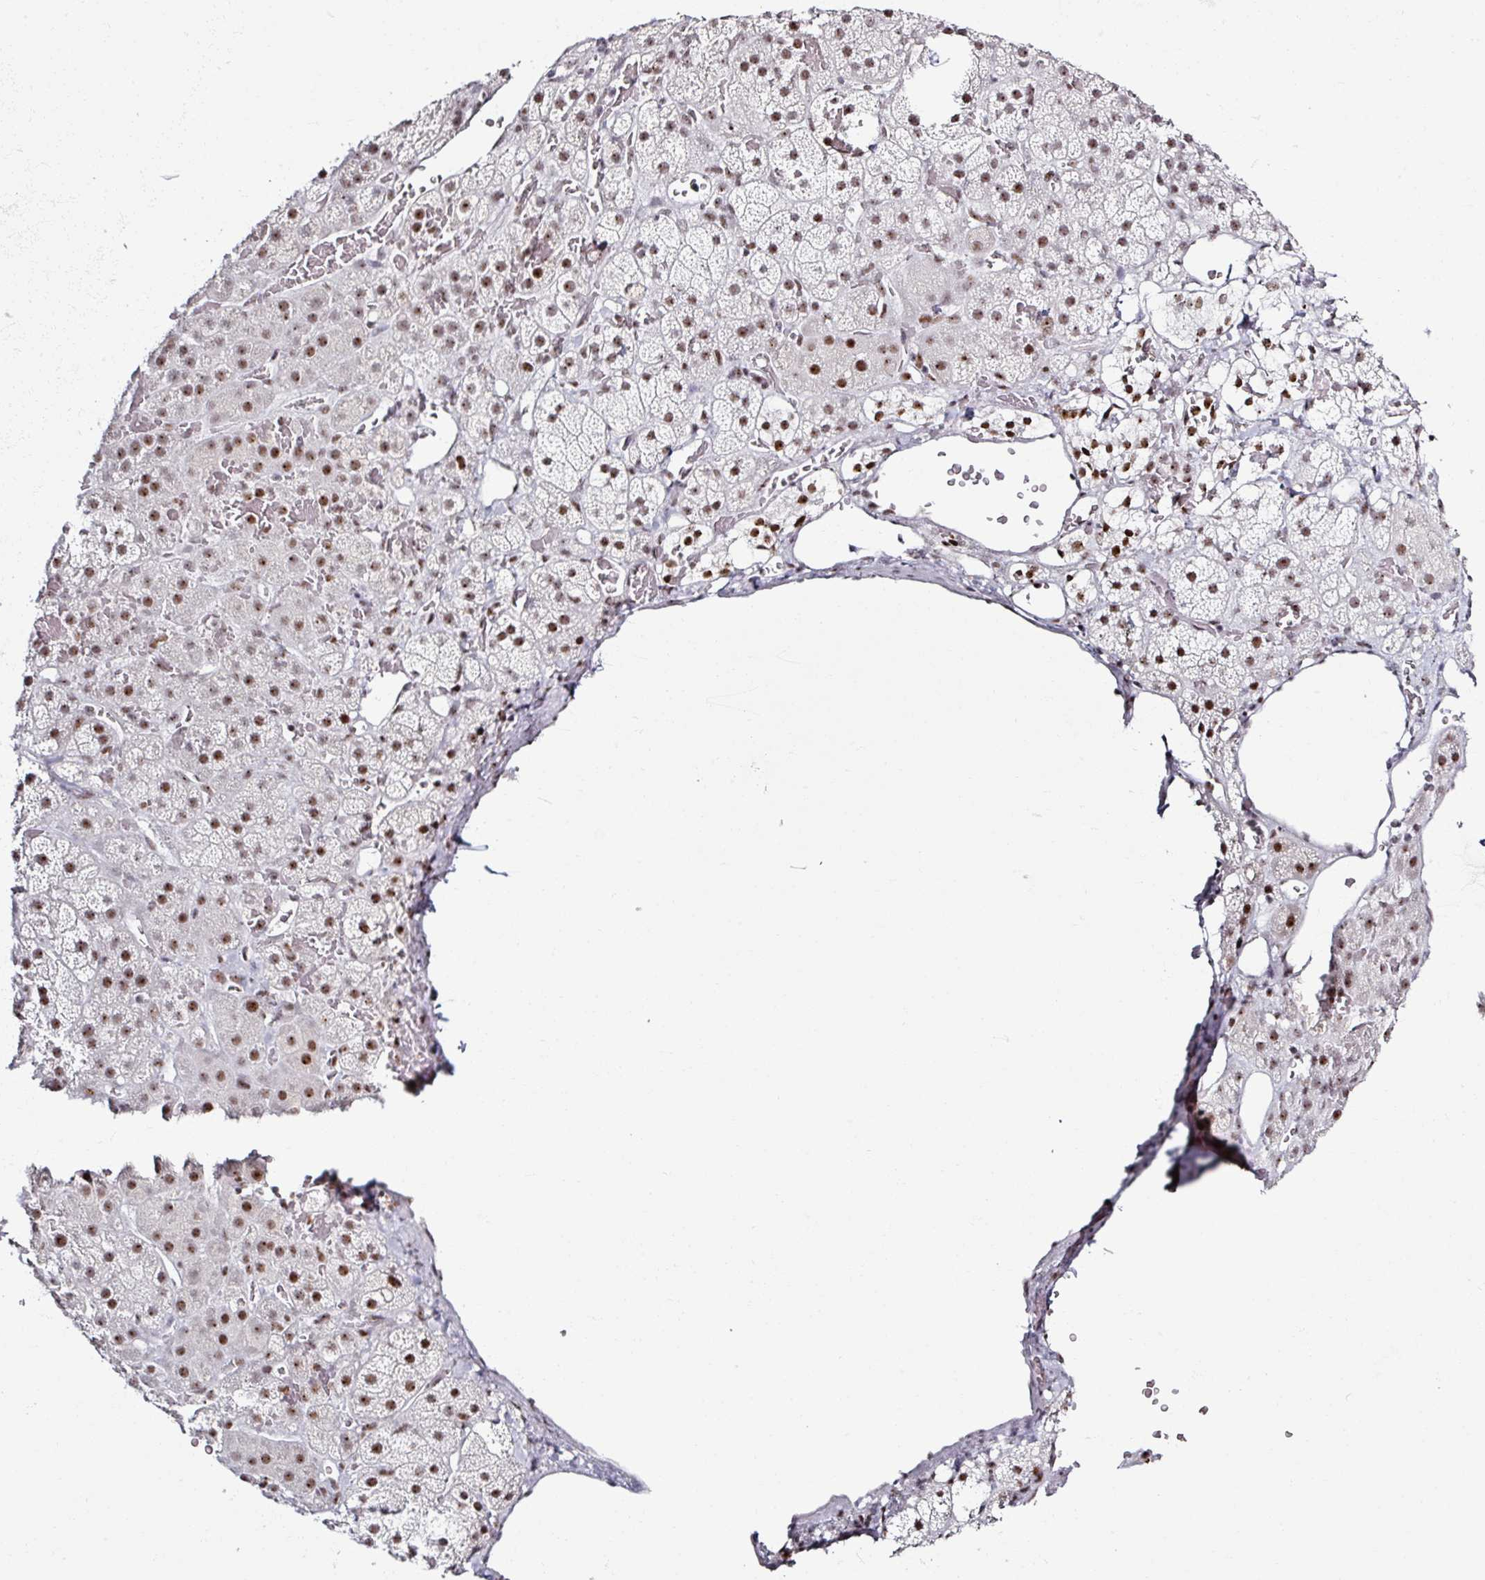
{"staining": {"intensity": "moderate", "quantity": ">75%", "location": "nuclear"}, "tissue": "adrenal gland", "cell_type": "Glandular cells", "image_type": "normal", "snomed": [{"axis": "morphology", "description": "Normal tissue, NOS"}, {"axis": "topography", "description": "Adrenal gland"}], "caption": "This image exhibits benign adrenal gland stained with immunohistochemistry (IHC) to label a protein in brown. The nuclear of glandular cells show moderate positivity for the protein. Nuclei are counter-stained blue.", "gene": "ADAR", "patient": {"sex": "male", "age": 57}}